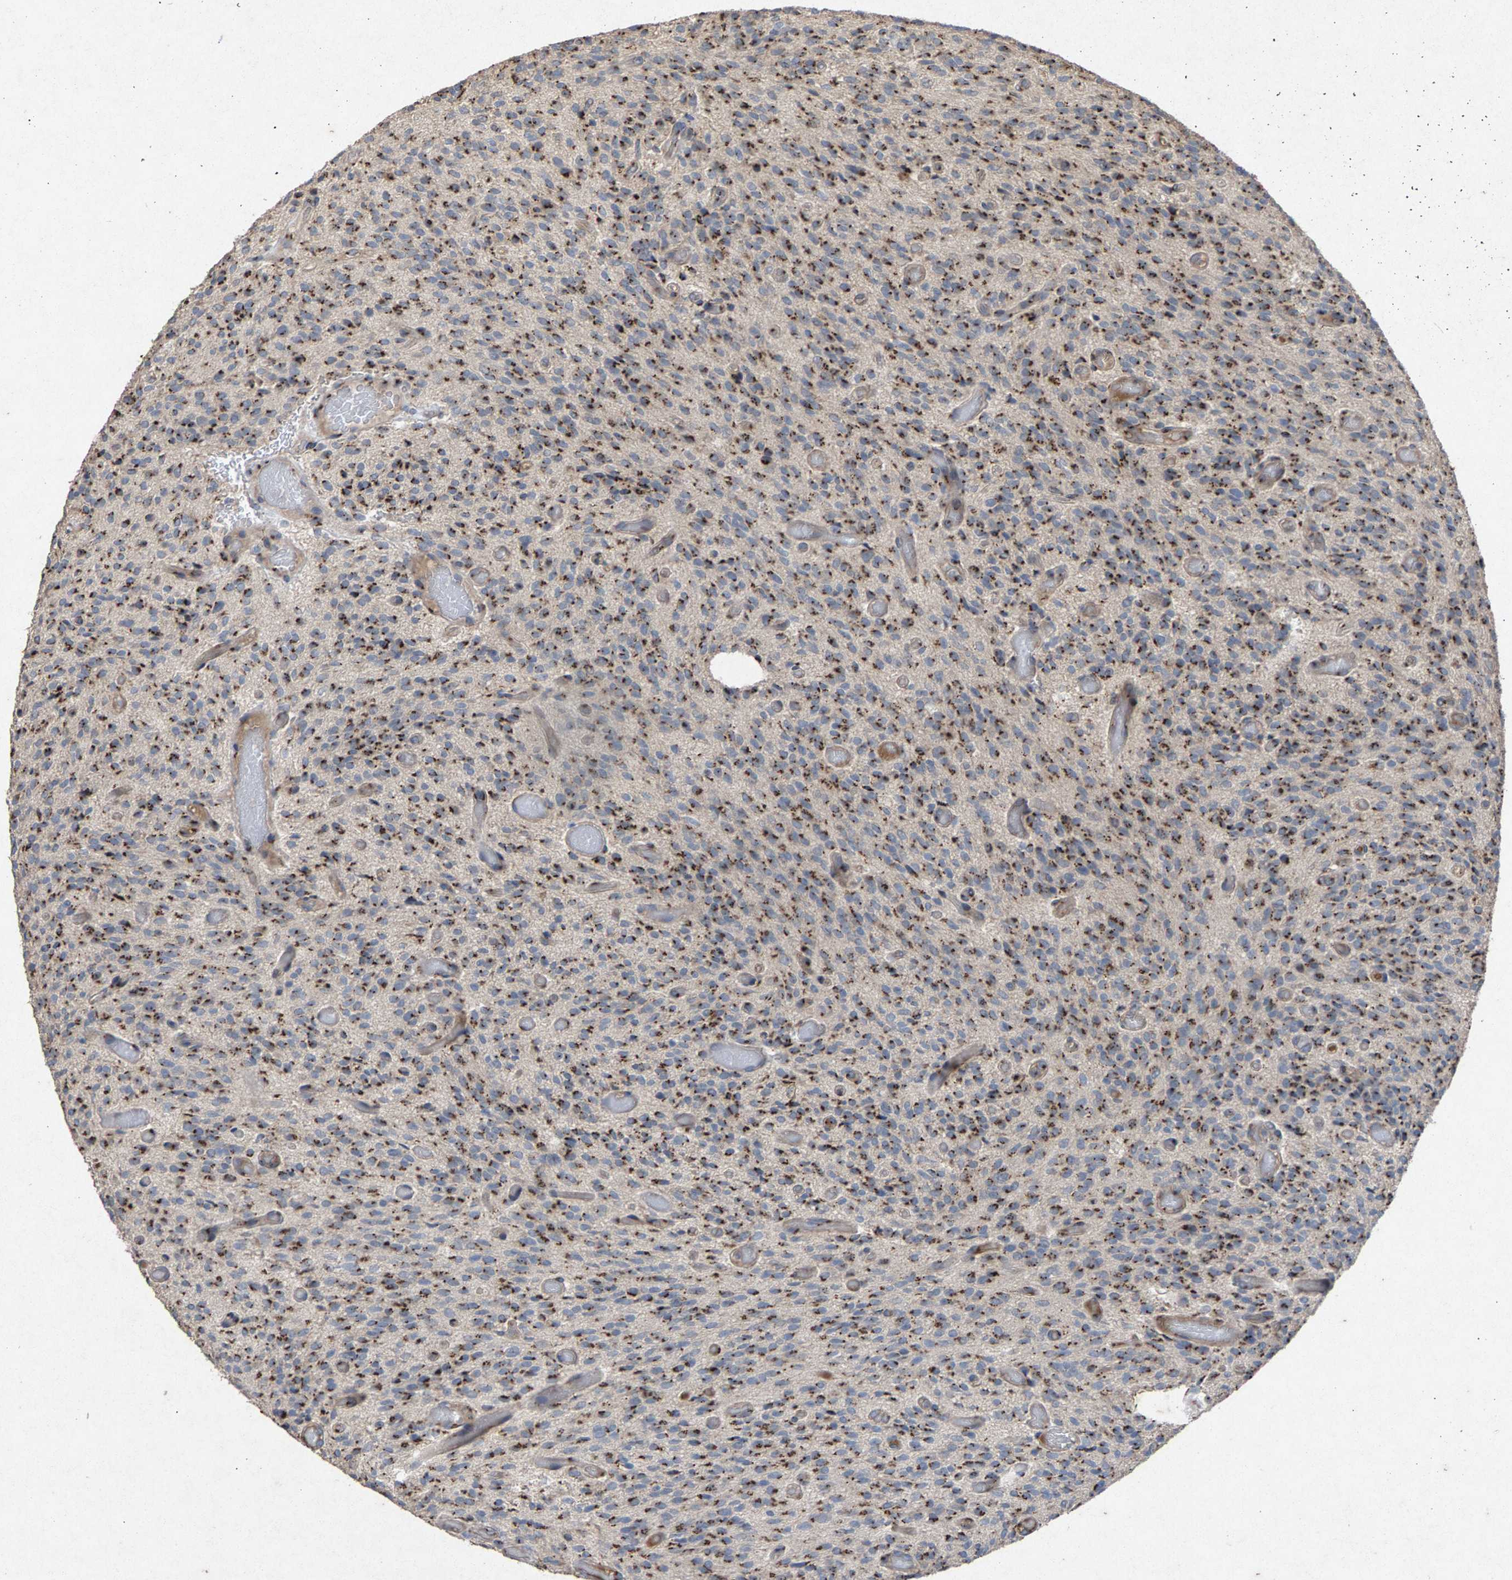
{"staining": {"intensity": "strong", "quantity": ">75%", "location": "cytoplasmic/membranous"}, "tissue": "glioma", "cell_type": "Tumor cells", "image_type": "cancer", "snomed": [{"axis": "morphology", "description": "Glioma, malignant, High grade"}, {"axis": "topography", "description": "Brain"}], "caption": "The photomicrograph shows a brown stain indicating the presence of a protein in the cytoplasmic/membranous of tumor cells in high-grade glioma (malignant). Nuclei are stained in blue.", "gene": "MAN2A1", "patient": {"sex": "male", "age": 34}}